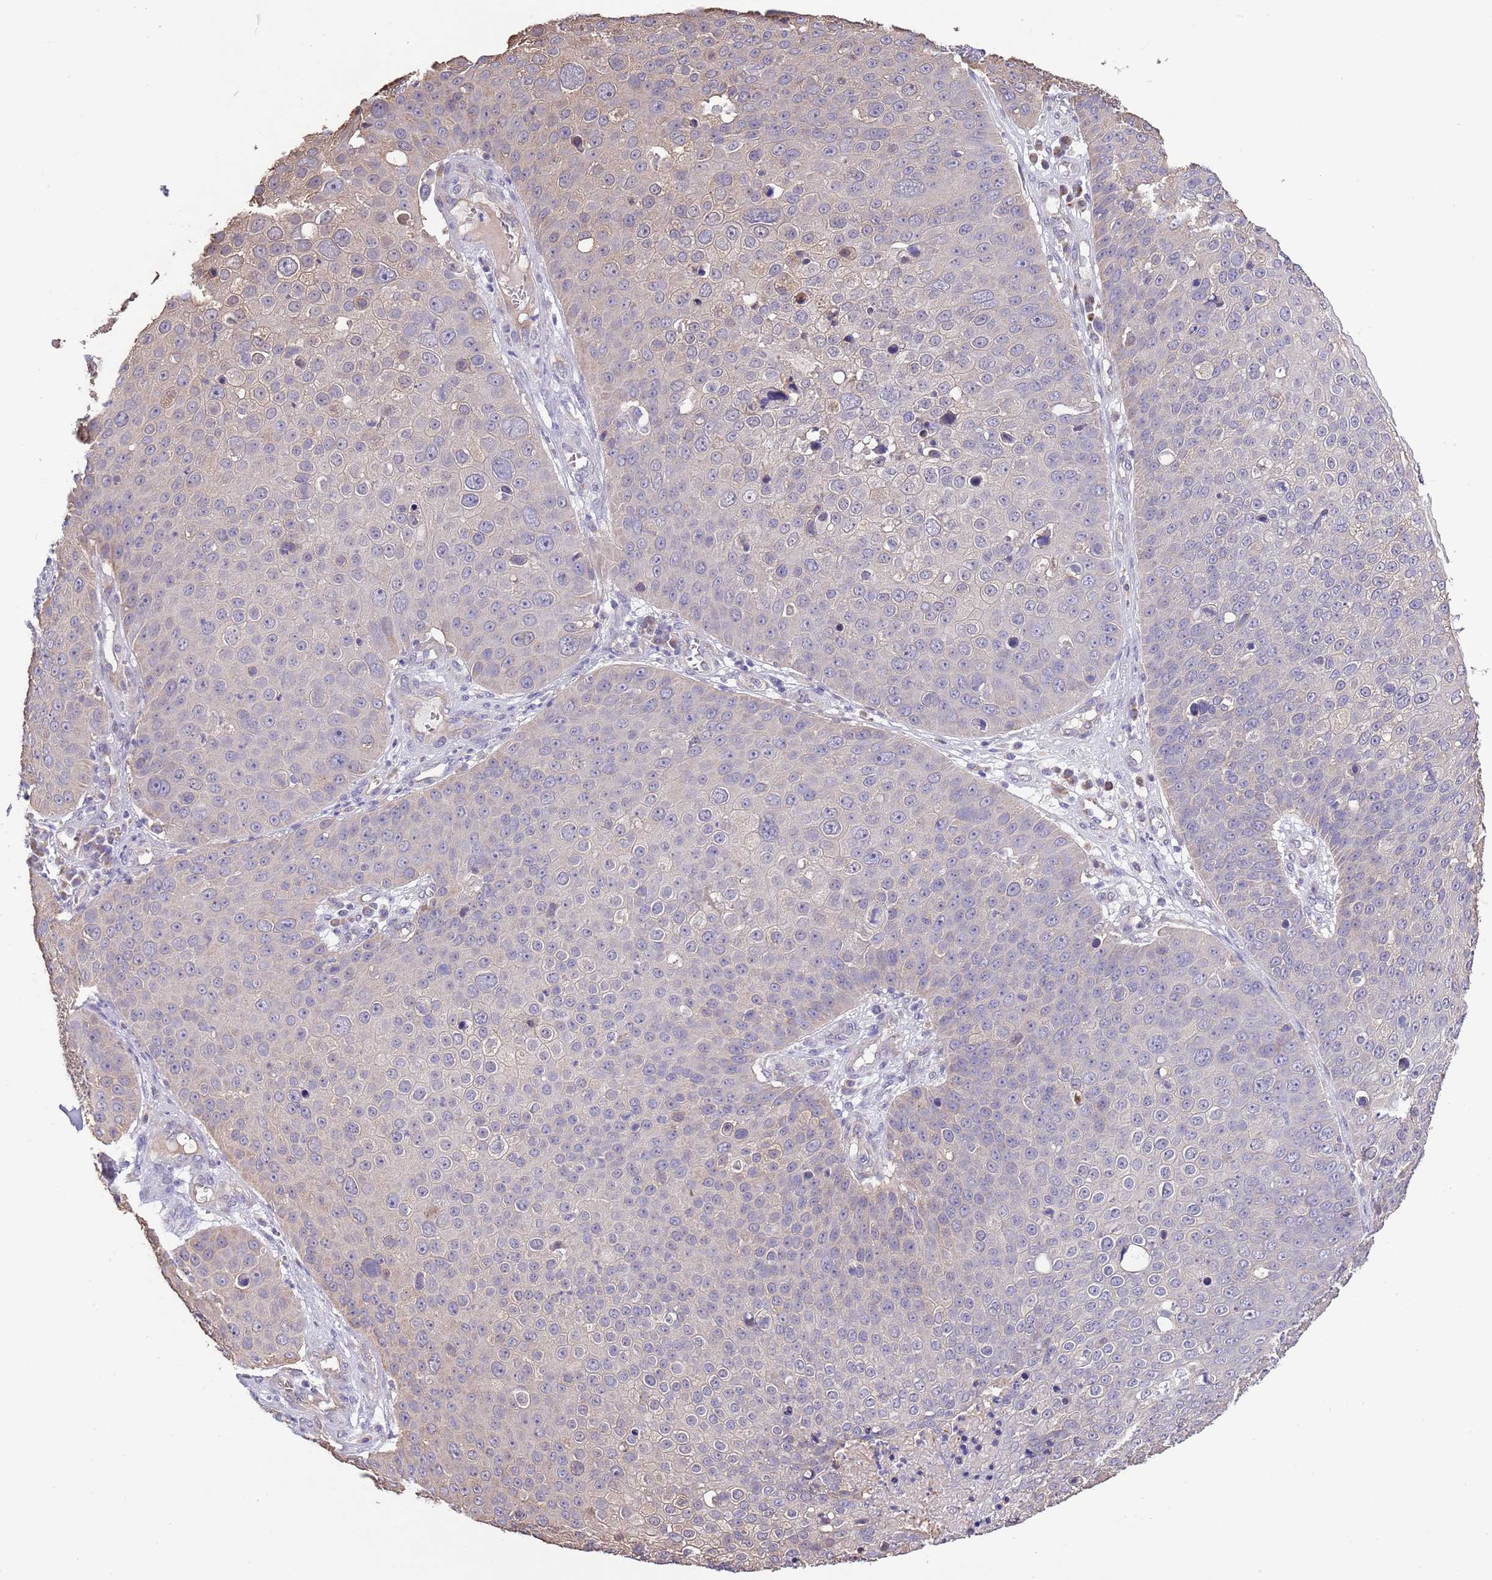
{"staining": {"intensity": "negative", "quantity": "none", "location": "none"}, "tissue": "skin cancer", "cell_type": "Tumor cells", "image_type": "cancer", "snomed": [{"axis": "morphology", "description": "Squamous cell carcinoma, NOS"}, {"axis": "topography", "description": "Skin"}], "caption": "High power microscopy micrograph of an IHC photomicrograph of skin cancer, revealing no significant staining in tumor cells.", "gene": "LIPJ", "patient": {"sex": "male", "age": 71}}